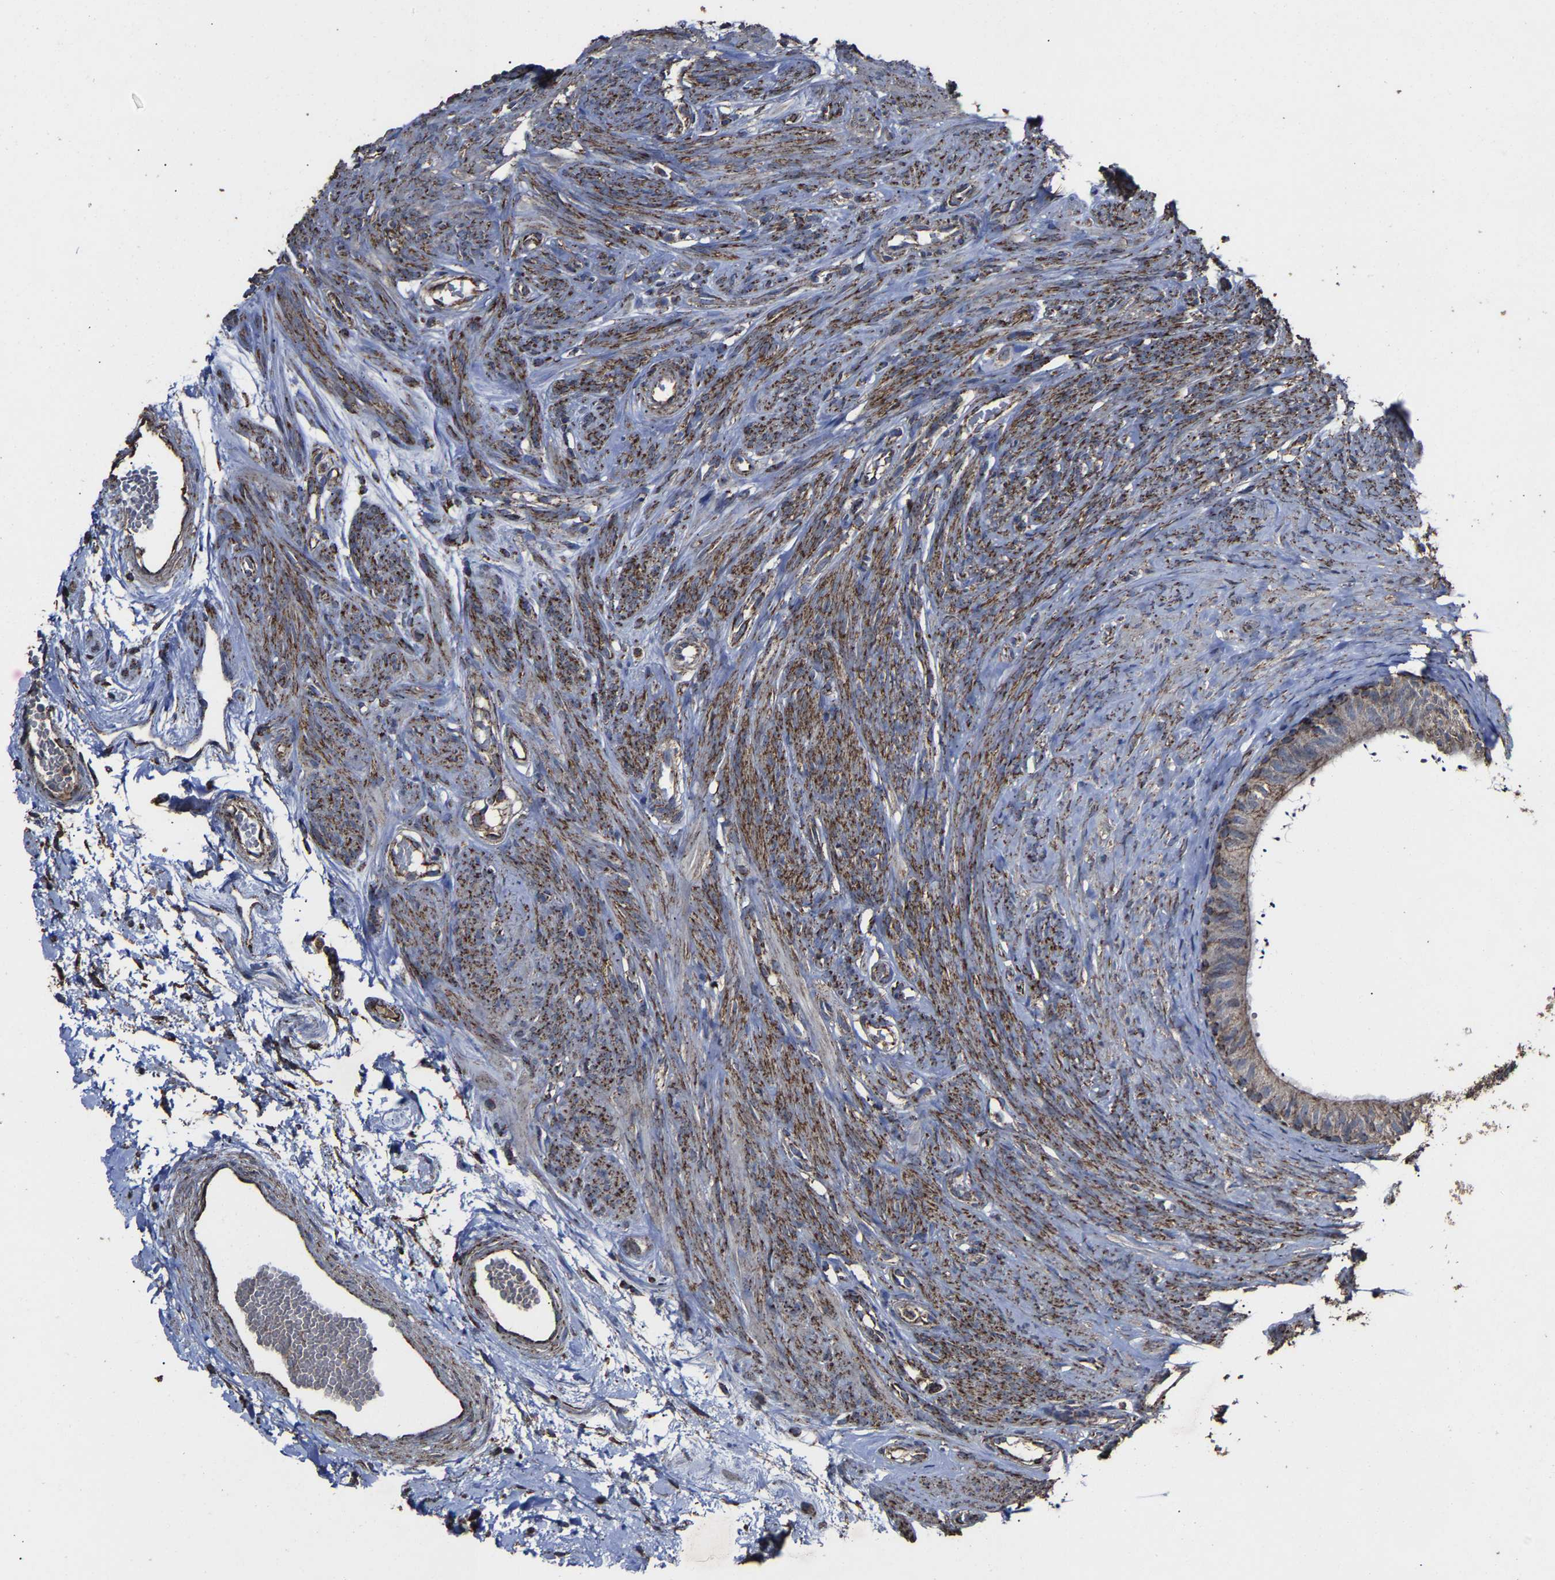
{"staining": {"intensity": "moderate", "quantity": "<25%", "location": "cytoplasmic/membranous"}, "tissue": "epididymis", "cell_type": "Glandular cells", "image_type": "normal", "snomed": [{"axis": "morphology", "description": "Normal tissue, NOS"}, {"axis": "topography", "description": "Epididymis"}], "caption": "A high-resolution photomicrograph shows immunohistochemistry (IHC) staining of benign epididymis, which displays moderate cytoplasmic/membranous staining in approximately <25% of glandular cells.", "gene": "NDUFV3", "patient": {"sex": "male", "age": 56}}